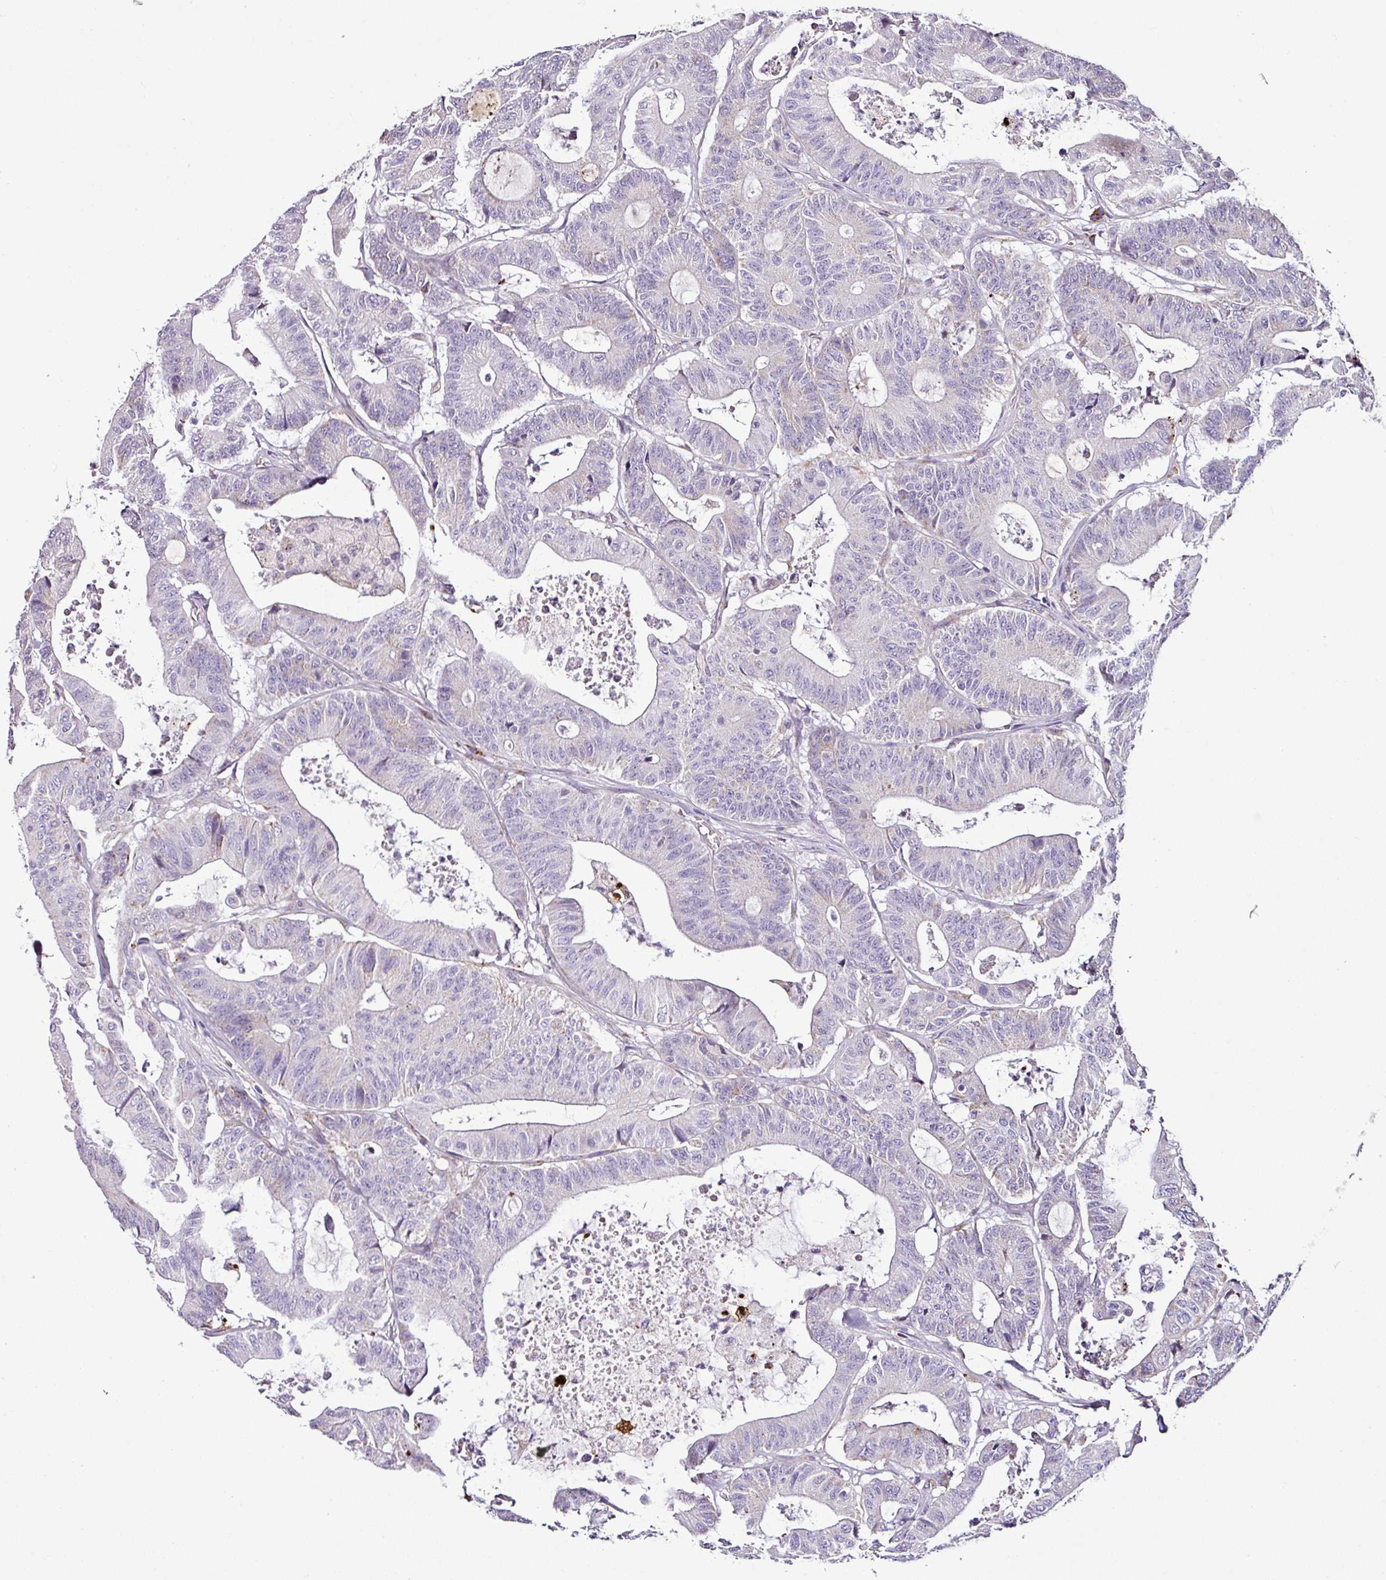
{"staining": {"intensity": "negative", "quantity": "none", "location": "none"}, "tissue": "colorectal cancer", "cell_type": "Tumor cells", "image_type": "cancer", "snomed": [{"axis": "morphology", "description": "Adenocarcinoma, NOS"}, {"axis": "topography", "description": "Colon"}], "caption": "This is an immunohistochemistry photomicrograph of adenocarcinoma (colorectal). There is no expression in tumor cells.", "gene": "DPAGT1", "patient": {"sex": "female", "age": 84}}